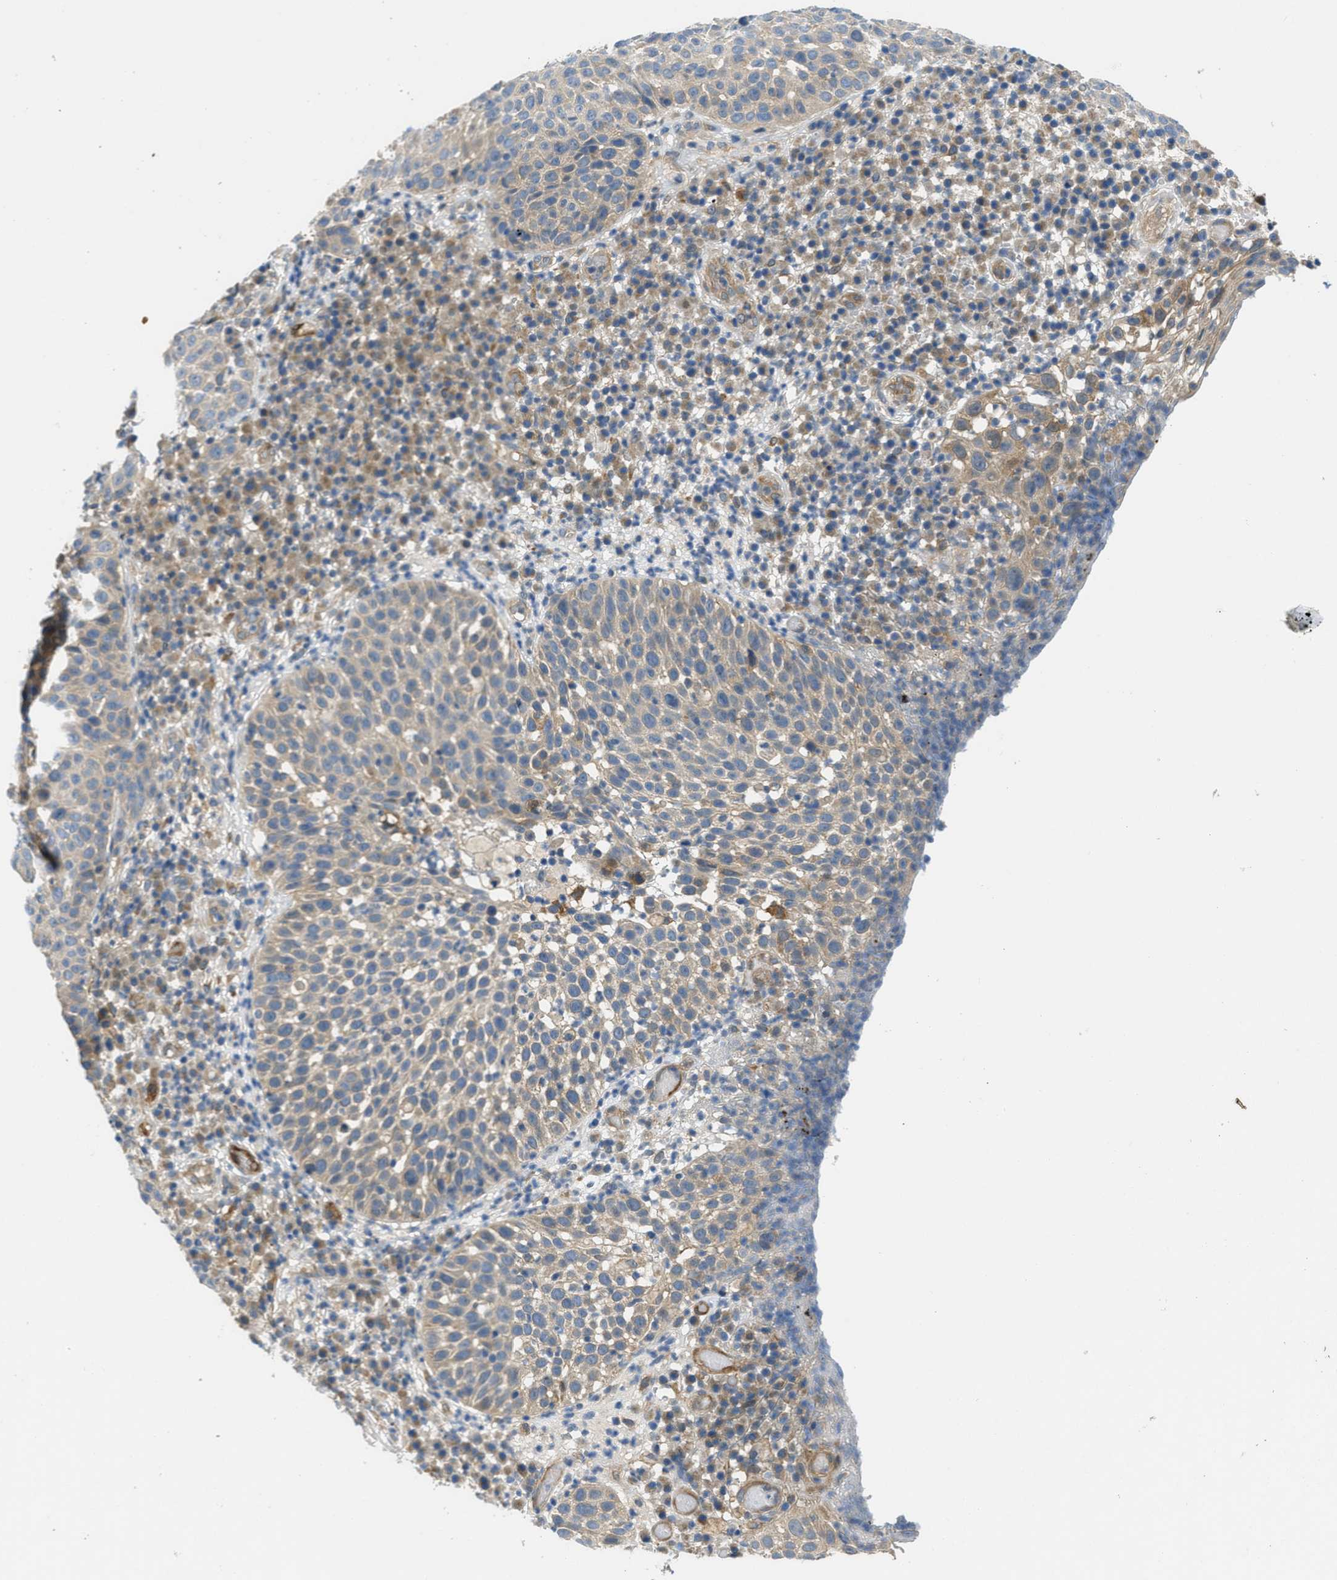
{"staining": {"intensity": "weak", "quantity": "<25%", "location": "cytoplasmic/membranous"}, "tissue": "skin cancer", "cell_type": "Tumor cells", "image_type": "cancer", "snomed": [{"axis": "morphology", "description": "Squamous cell carcinoma in situ, NOS"}, {"axis": "morphology", "description": "Squamous cell carcinoma, NOS"}, {"axis": "topography", "description": "Skin"}], "caption": "Tumor cells show no significant positivity in skin cancer.", "gene": "RIPK2", "patient": {"sex": "male", "age": 93}}